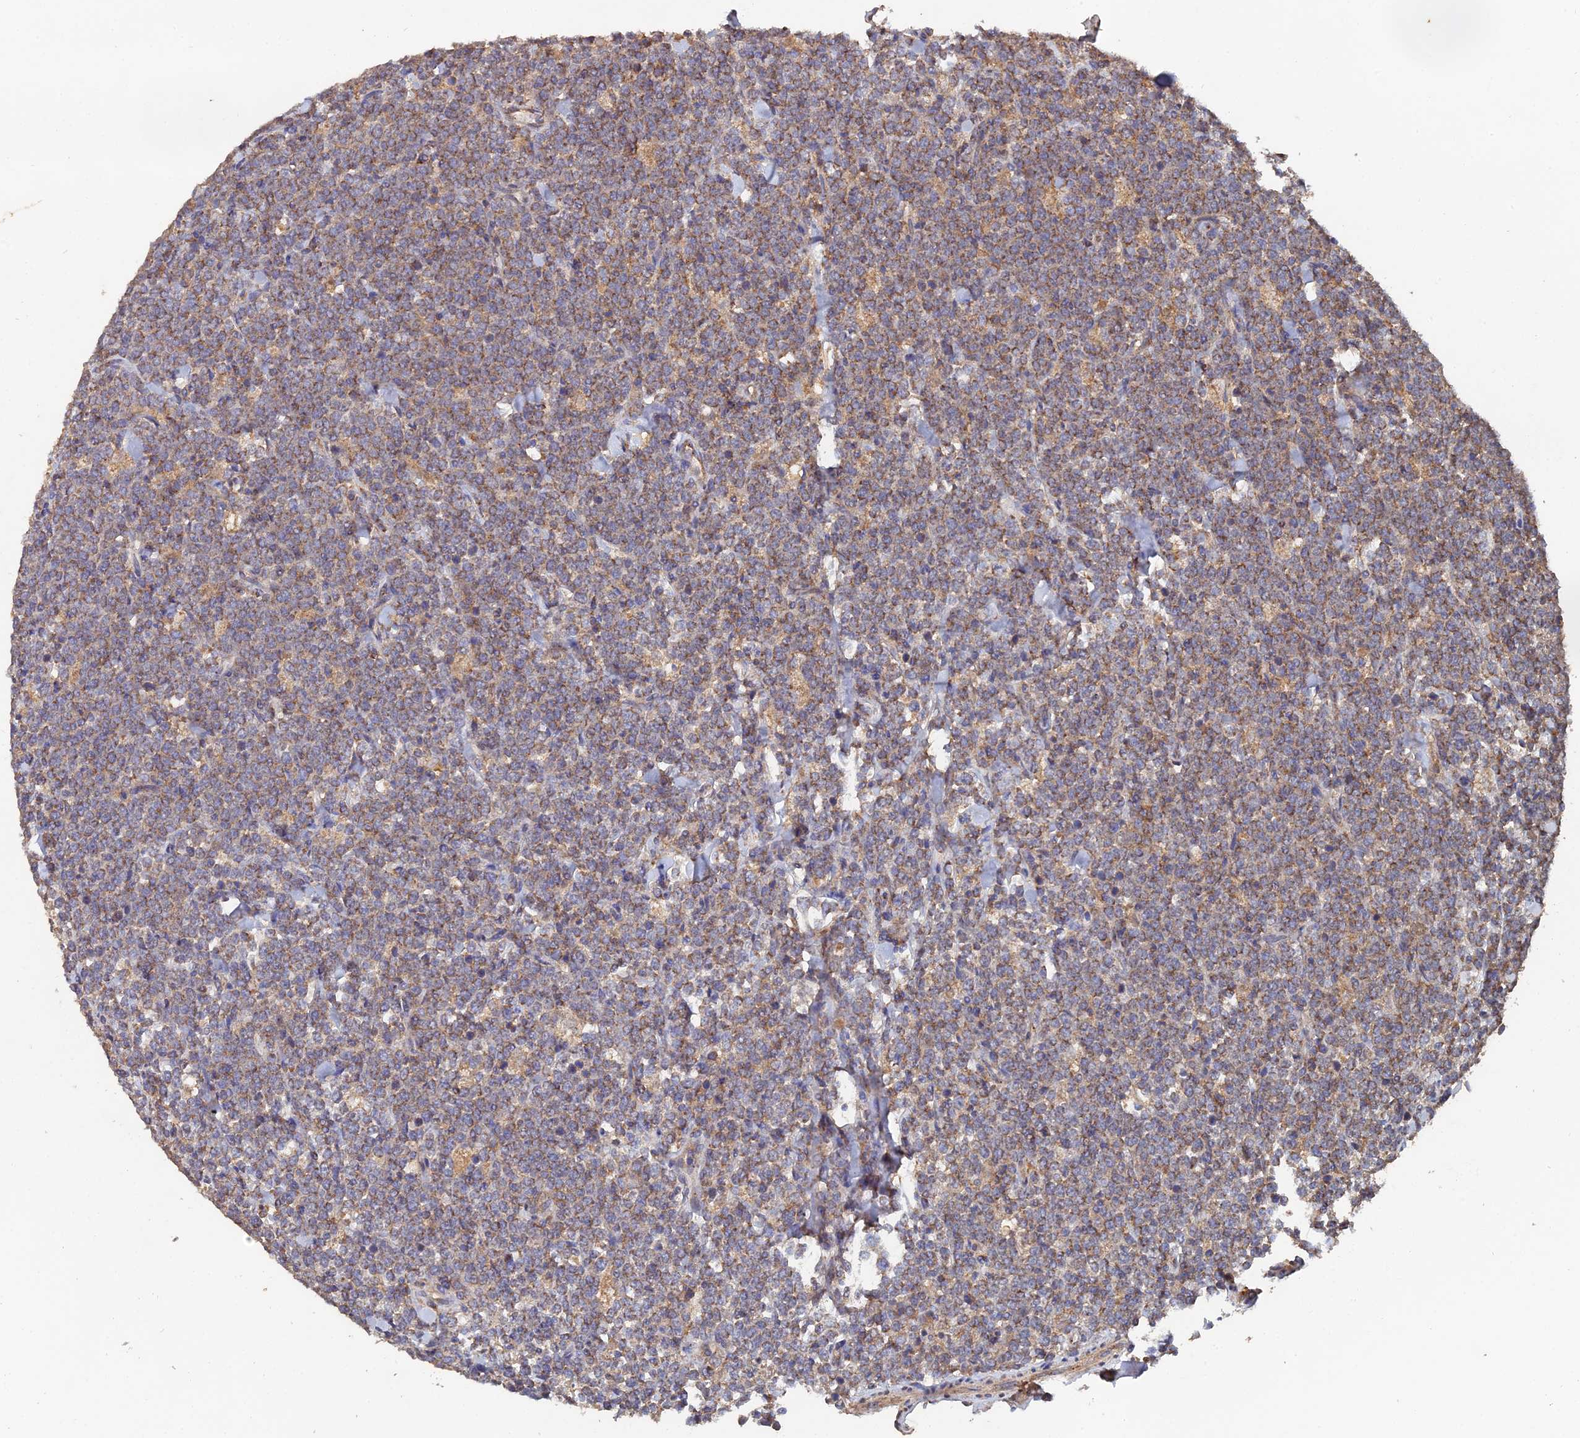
{"staining": {"intensity": "moderate", "quantity": ">75%", "location": "cytoplasmic/membranous"}, "tissue": "lymphoma", "cell_type": "Tumor cells", "image_type": "cancer", "snomed": [{"axis": "morphology", "description": "Malignant lymphoma, non-Hodgkin's type, High grade"}, {"axis": "topography", "description": "Small intestine"}], "caption": "This micrograph displays immunohistochemistry (IHC) staining of lymphoma, with medium moderate cytoplasmic/membranous positivity in about >75% of tumor cells.", "gene": "SPANXN4", "patient": {"sex": "male", "age": 8}}